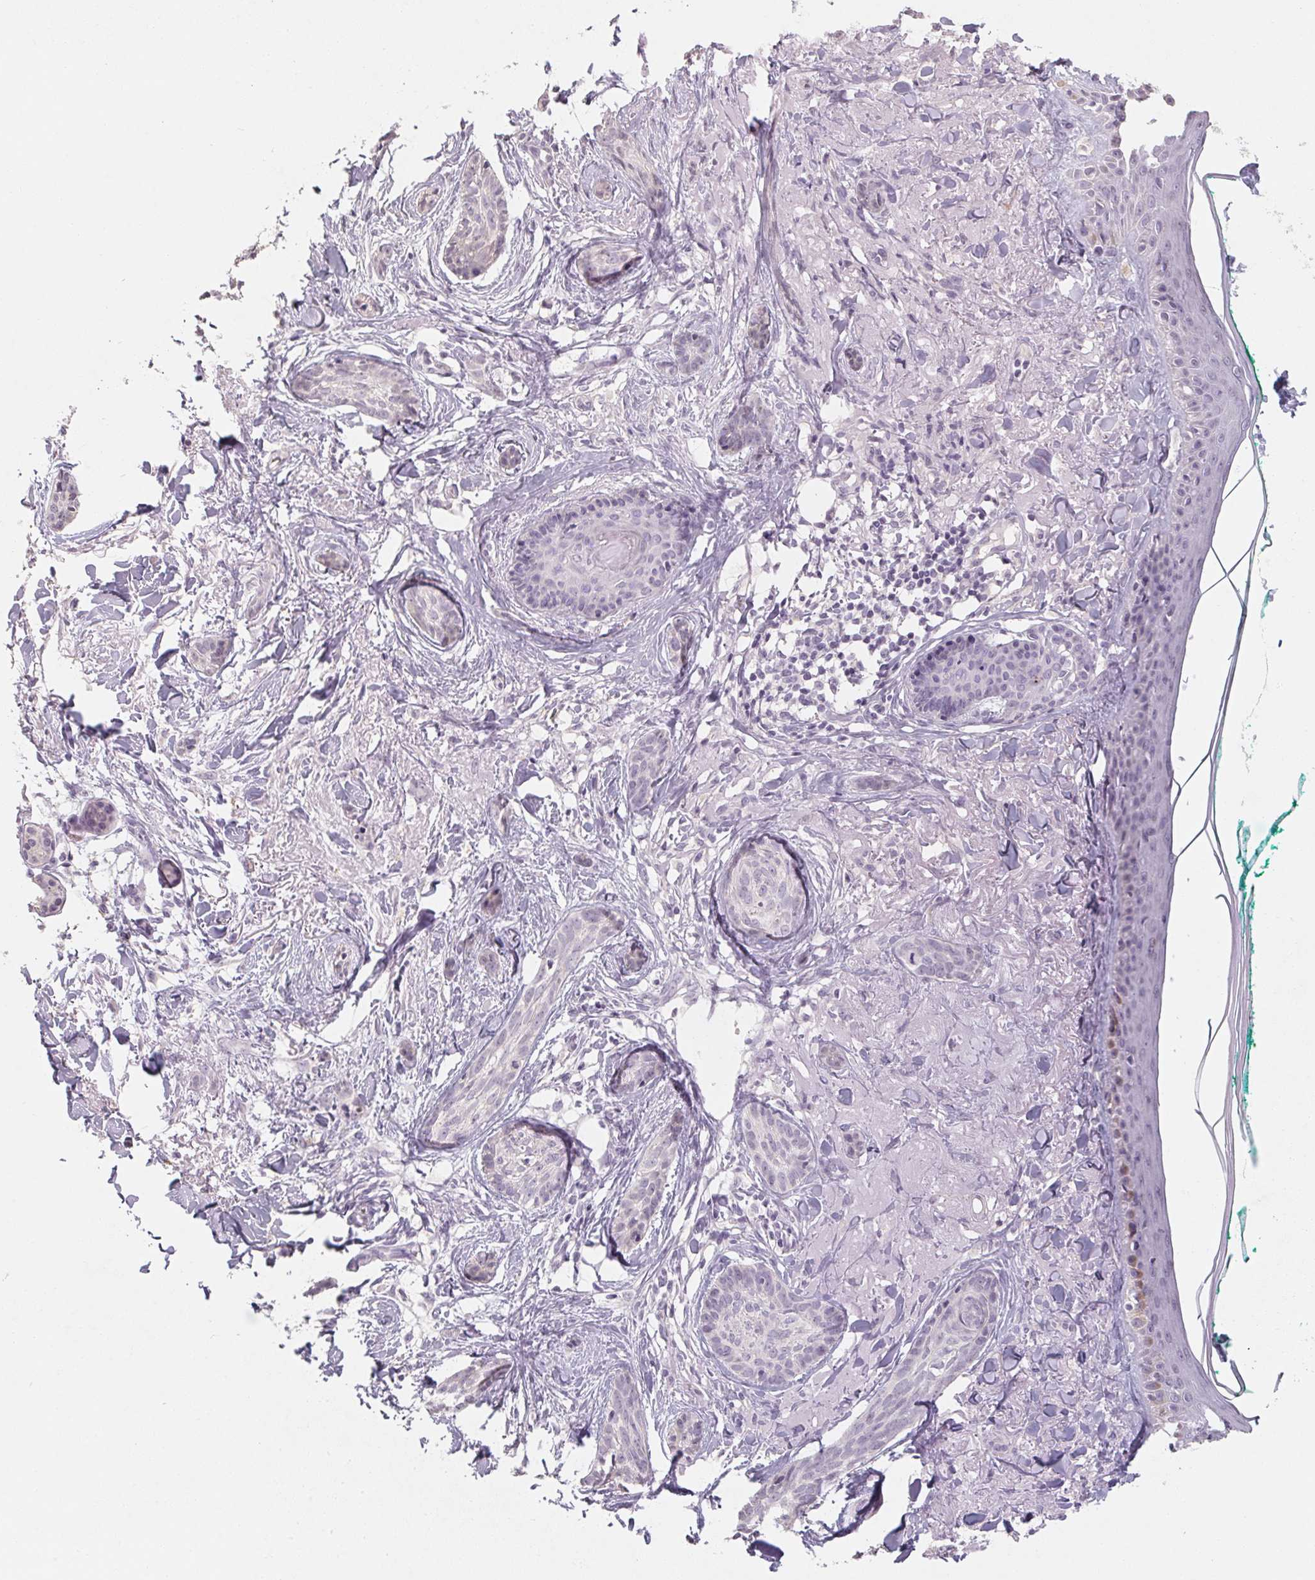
{"staining": {"intensity": "negative", "quantity": "none", "location": "none"}, "tissue": "skin cancer", "cell_type": "Tumor cells", "image_type": "cancer", "snomed": [{"axis": "morphology", "description": "Basal cell carcinoma"}, {"axis": "topography", "description": "Skin"}], "caption": "An immunohistochemistry (IHC) photomicrograph of skin cancer (basal cell carcinoma) is shown. There is no staining in tumor cells of skin cancer (basal cell carcinoma).", "gene": "CAPZA3", "patient": {"sex": "female", "age": 78}}